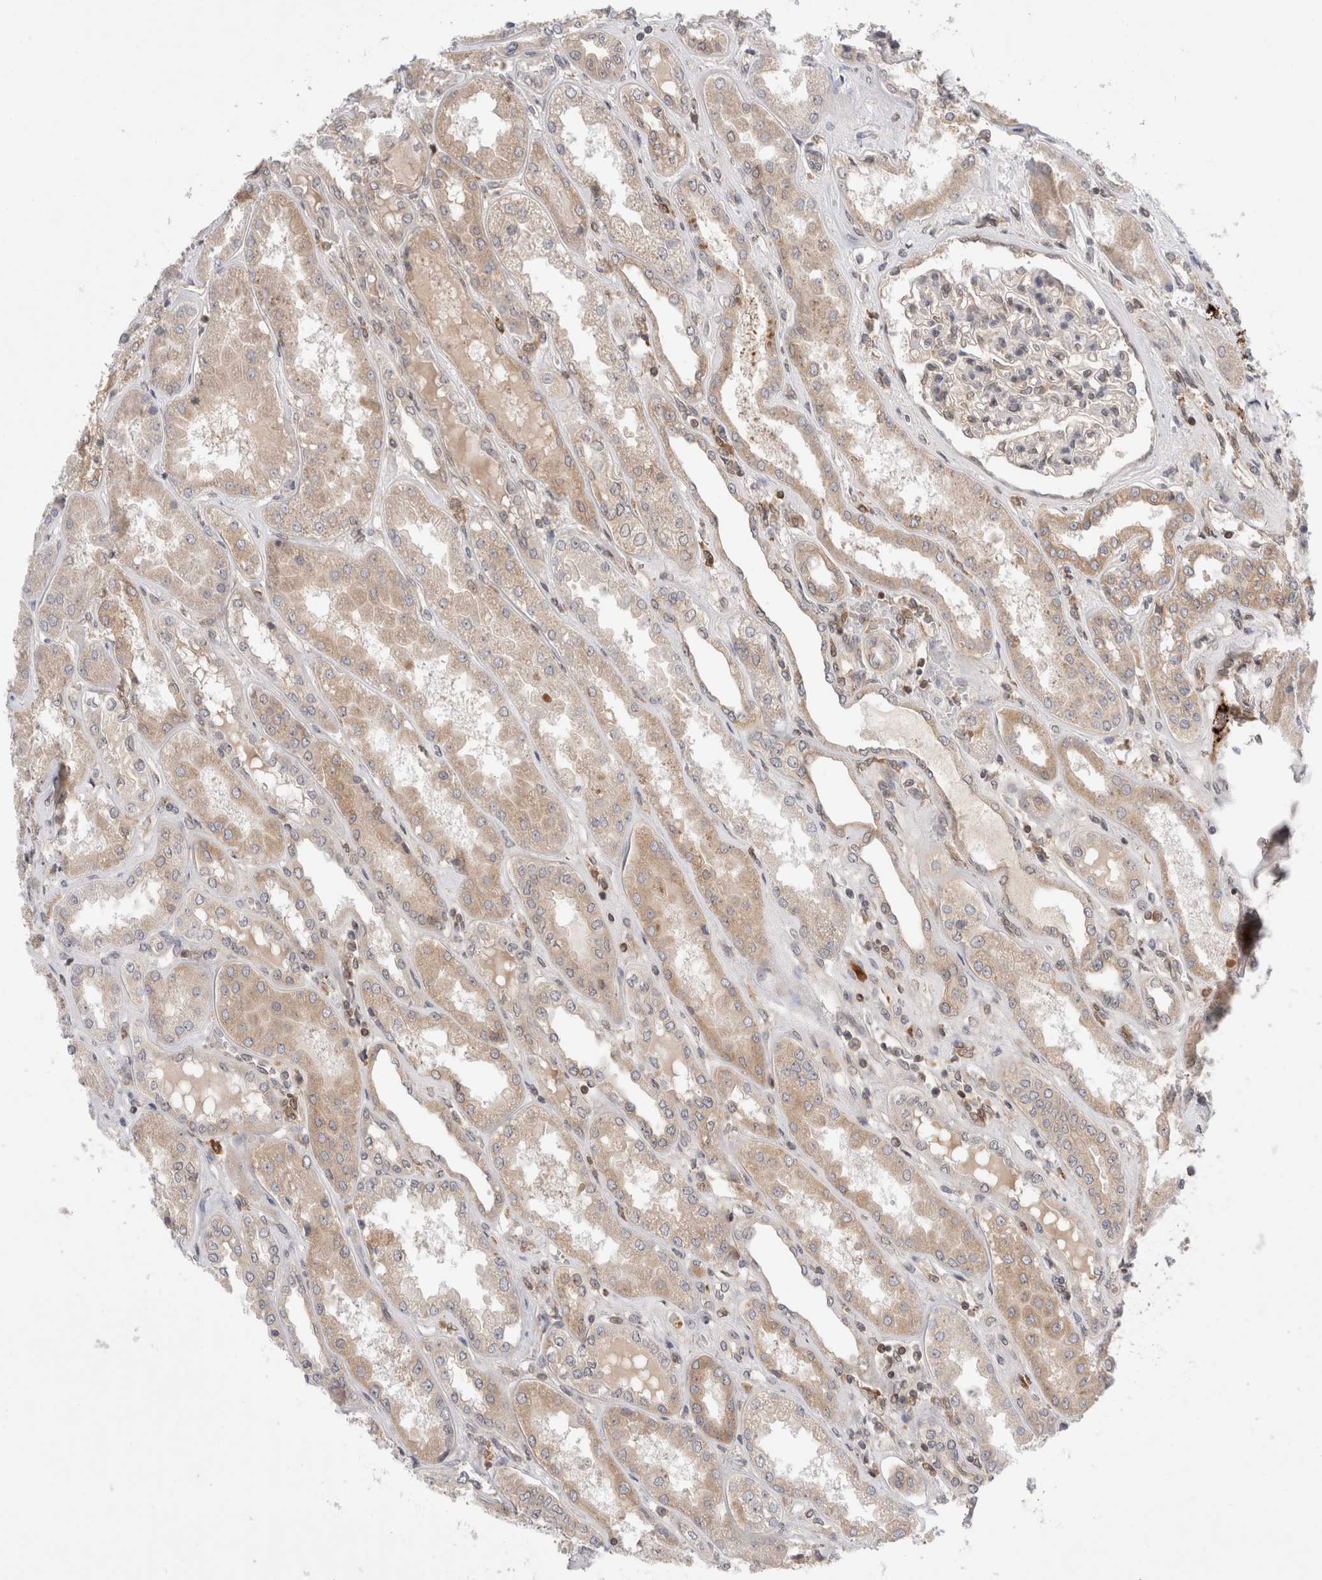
{"staining": {"intensity": "weak", "quantity": "25%-75%", "location": "nuclear"}, "tissue": "kidney", "cell_type": "Cells in glomeruli", "image_type": "normal", "snomed": [{"axis": "morphology", "description": "Normal tissue, NOS"}, {"axis": "topography", "description": "Kidney"}], "caption": "High-magnification brightfield microscopy of benign kidney stained with DAB (brown) and counterstained with hematoxylin (blue). cells in glomeruli exhibit weak nuclear staining is seen in about25%-75% of cells. (DAB IHC, brown staining for protein, blue staining for nuclei).", "gene": "NFKB1", "patient": {"sex": "female", "age": 56}}